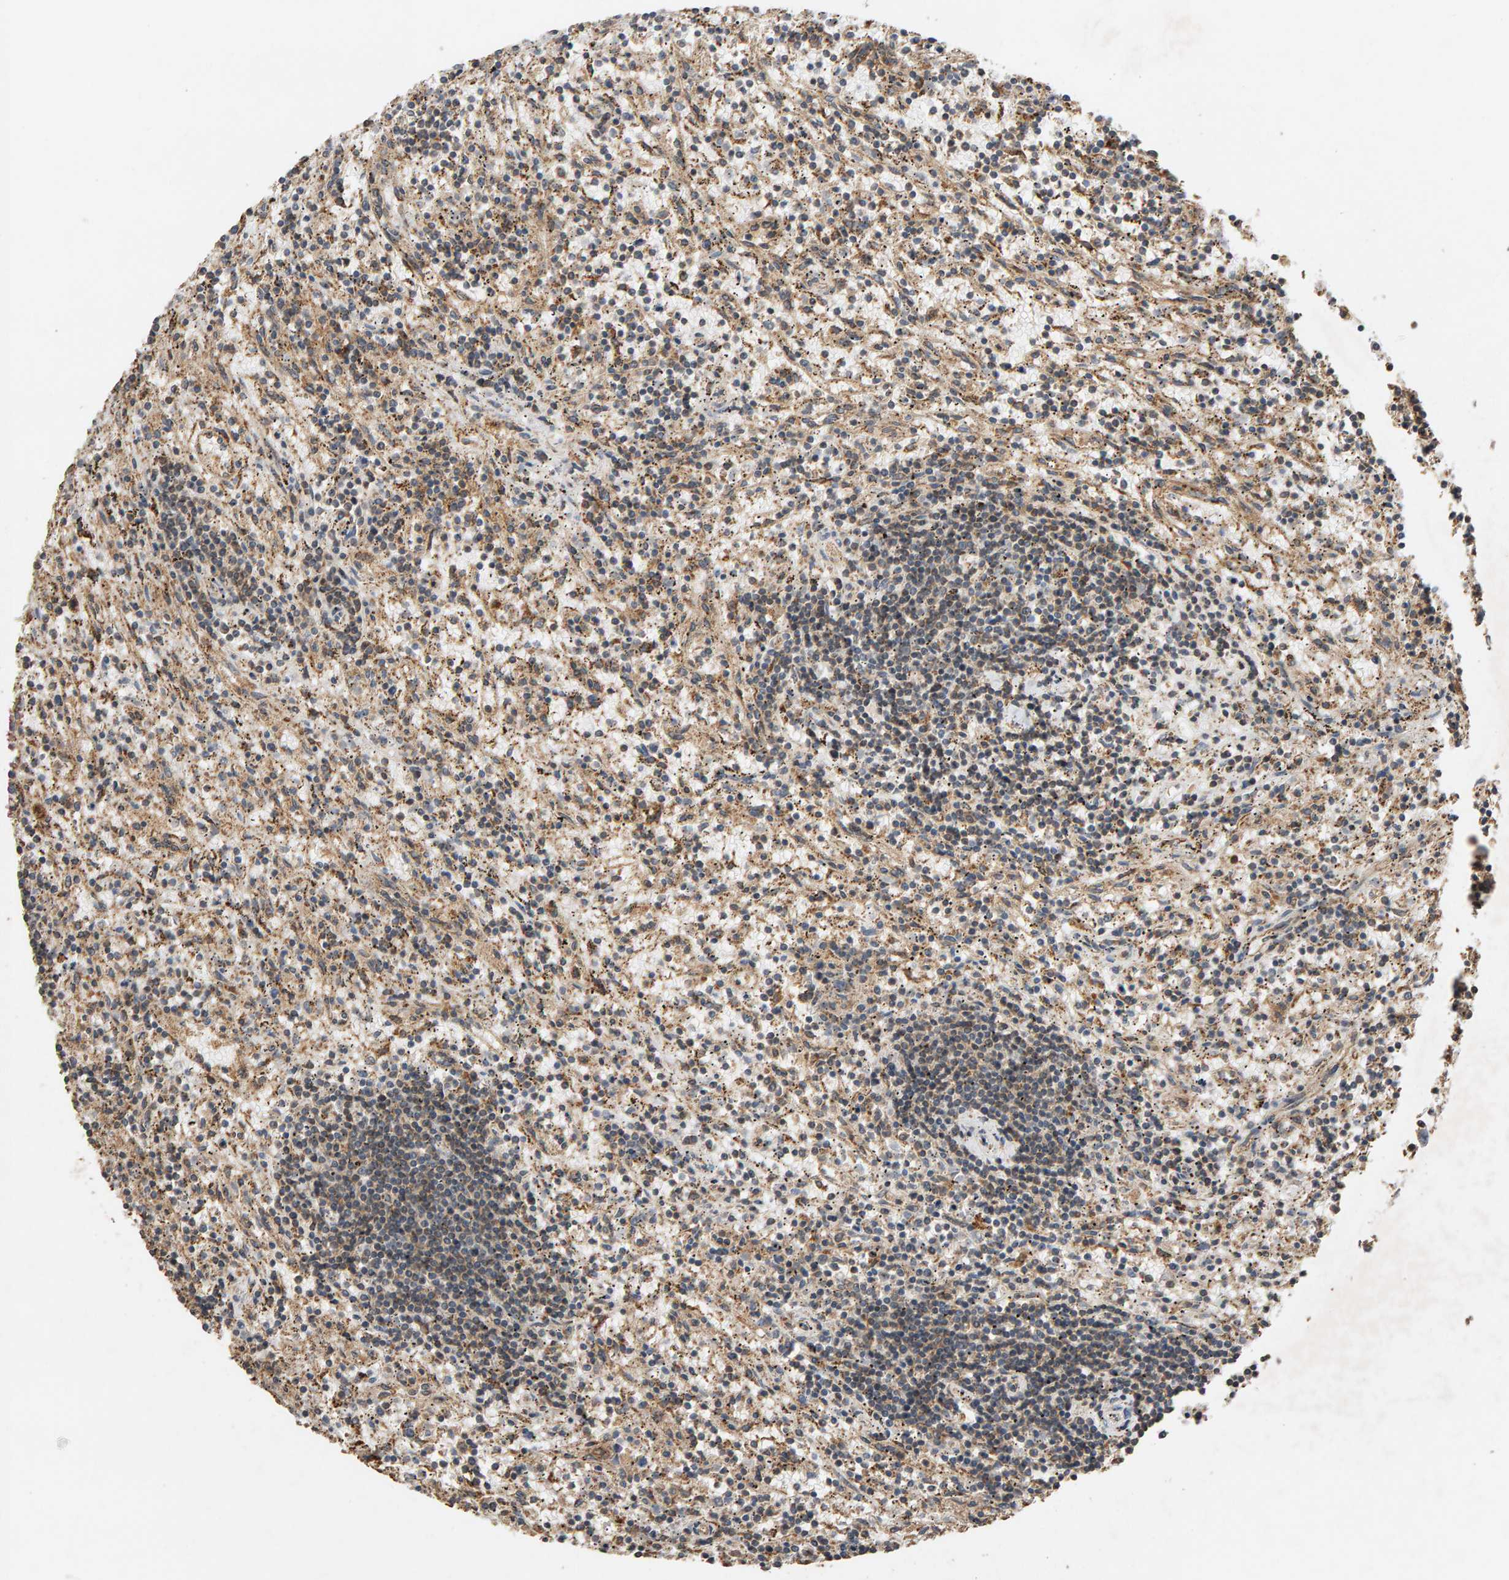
{"staining": {"intensity": "weak", "quantity": "<25%", "location": "cytoplasmic/membranous,nuclear"}, "tissue": "lymphoma", "cell_type": "Tumor cells", "image_type": "cancer", "snomed": [{"axis": "morphology", "description": "Malignant lymphoma, non-Hodgkin's type, Low grade"}, {"axis": "topography", "description": "Spleen"}], "caption": "DAB immunohistochemical staining of lymphoma demonstrates no significant positivity in tumor cells. Nuclei are stained in blue.", "gene": "GSTK1", "patient": {"sex": "male", "age": 76}}